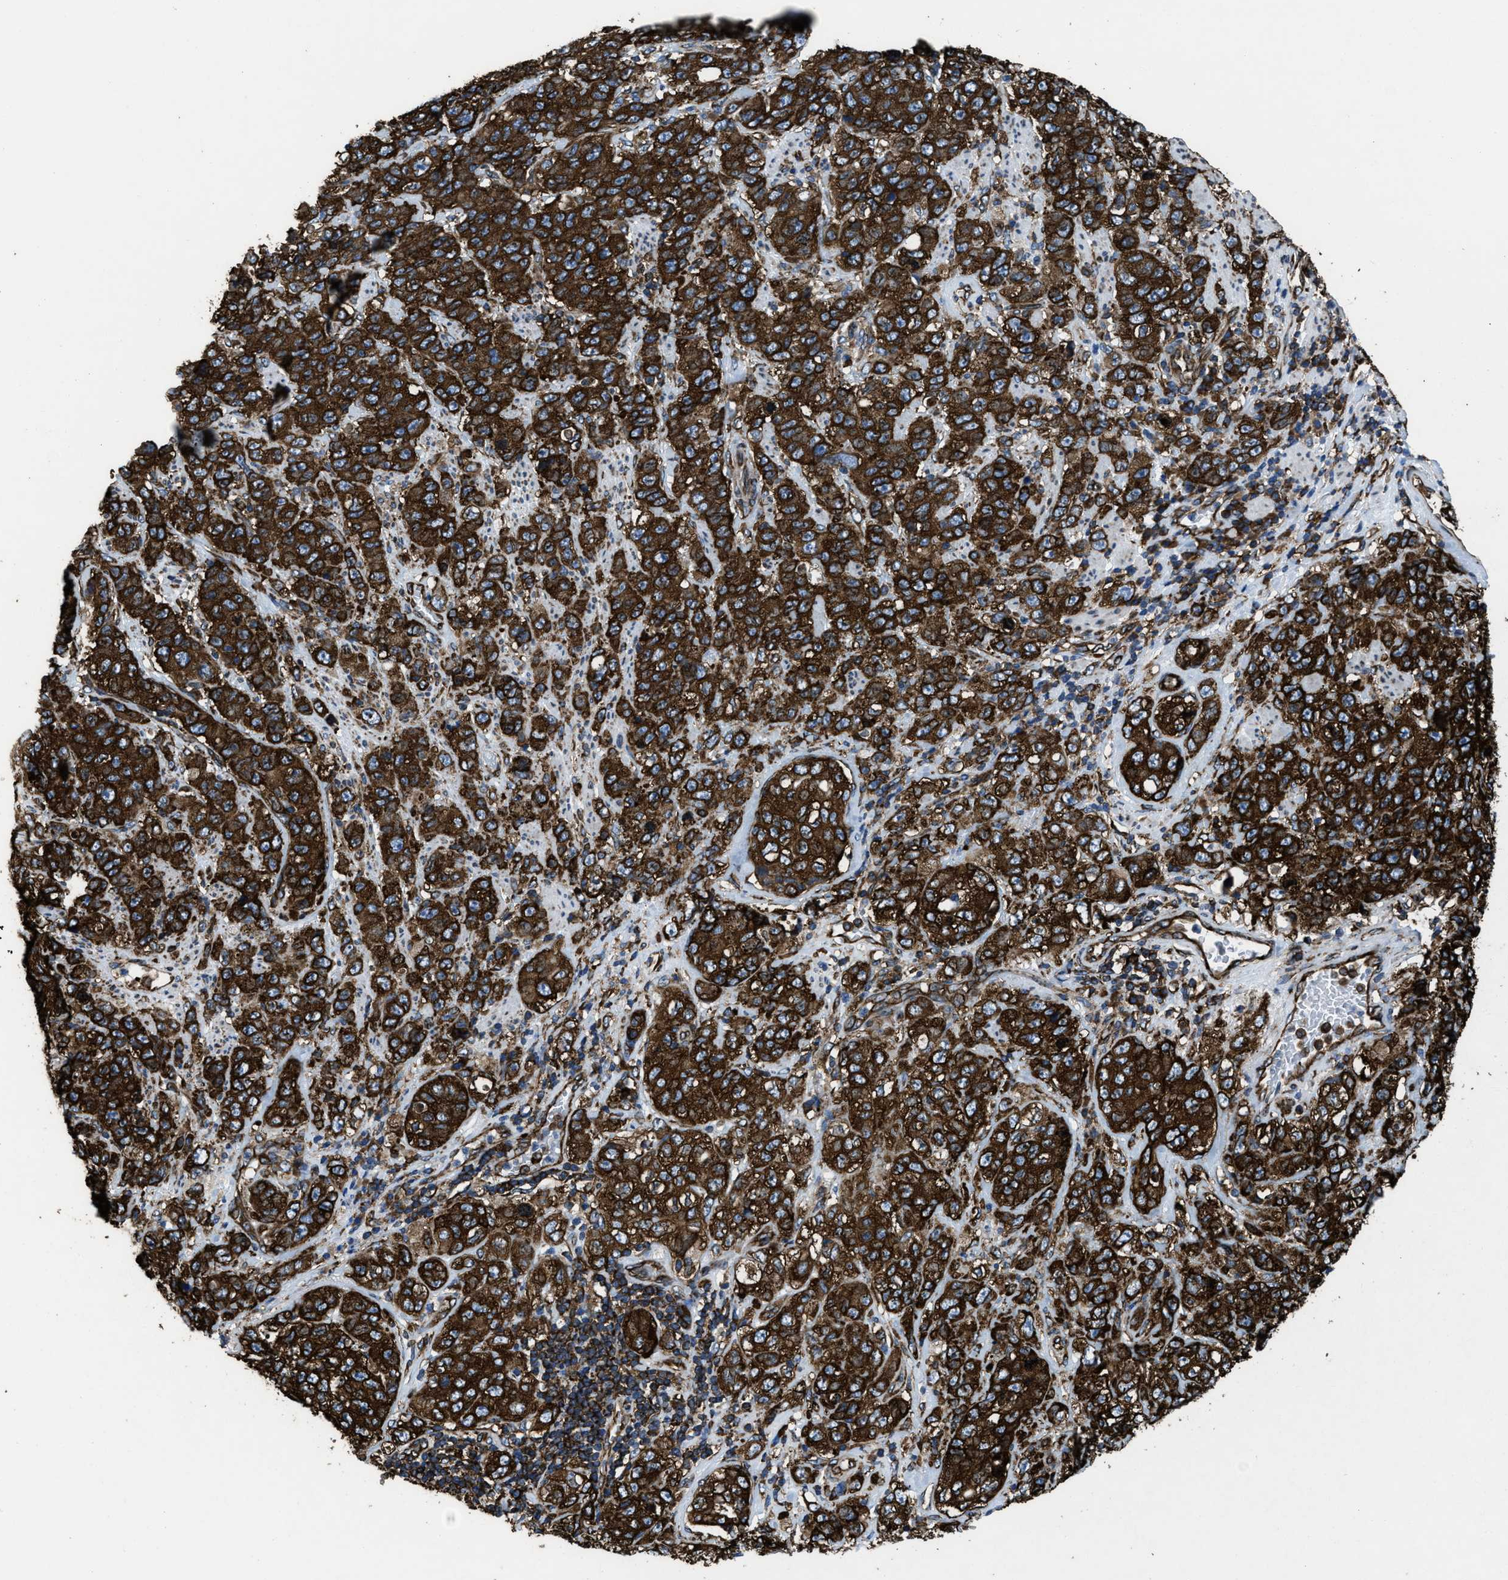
{"staining": {"intensity": "strong", "quantity": ">75%", "location": "cytoplasmic/membranous"}, "tissue": "stomach cancer", "cell_type": "Tumor cells", "image_type": "cancer", "snomed": [{"axis": "morphology", "description": "Adenocarcinoma, NOS"}, {"axis": "topography", "description": "Stomach"}], "caption": "DAB immunohistochemical staining of stomach cancer (adenocarcinoma) reveals strong cytoplasmic/membranous protein expression in approximately >75% of tumor cells.", "gene": "CAPRIN1", "patient": {"sex": "male", "age": 48}}